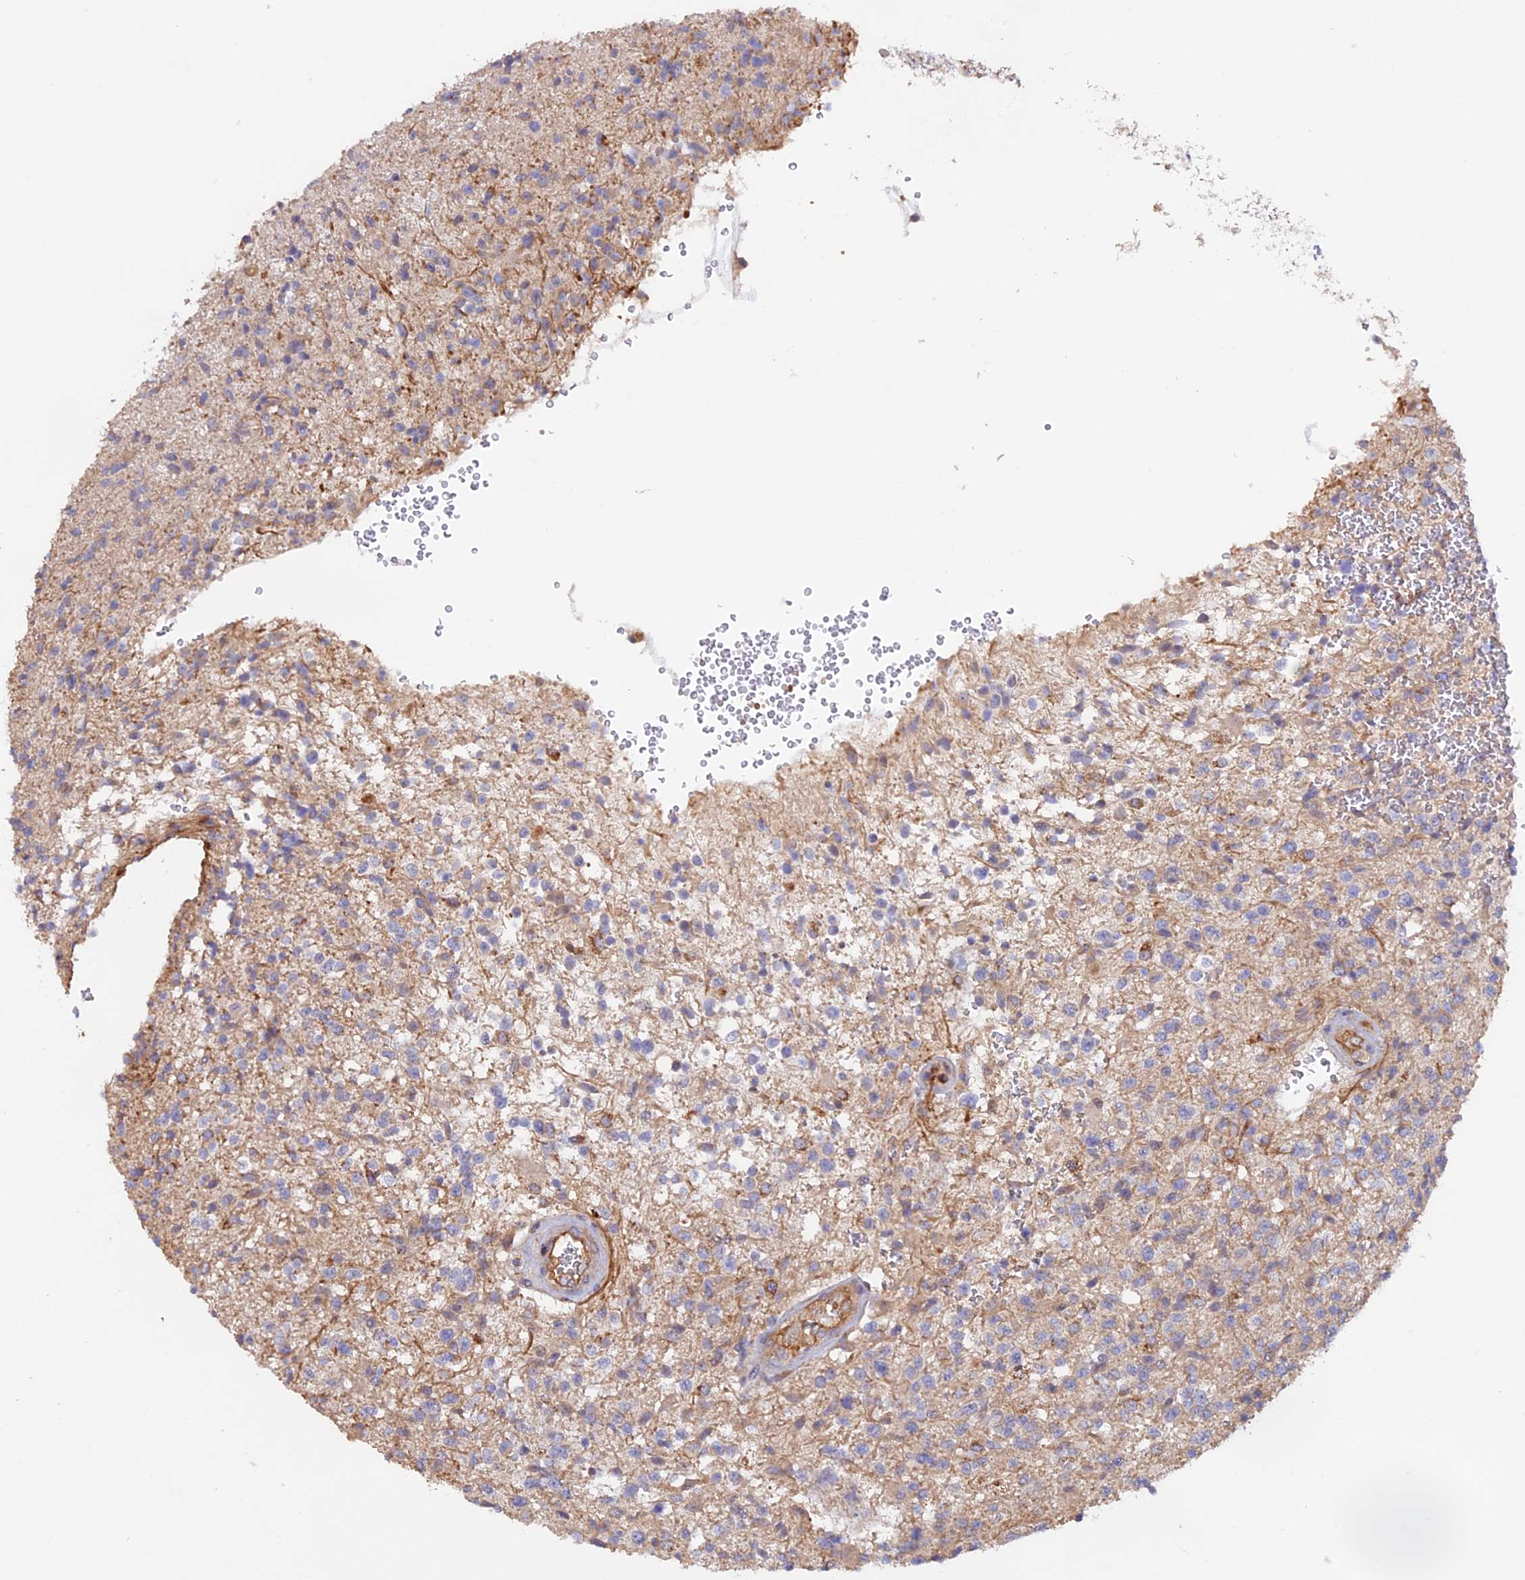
{"staining": {"intensity": "weak", "quantity": "<25%", "location": "cytoplasmic/membranous"}, "tissue": "glioma", "cell_type": "Tumor cells", "image_type": "cancer", "snomed": [{"axis": "morphology", "description": "Glioma, malignant, High grade"}, {"axis": "topography", "description": "Brain"}], "caption": "Immunohistochemistry image of glioma stained for a protein (brown), which exhibits no staining in tumor cells.", "gene": "DUS3L", "patient": {"sex": "male", "age": 56}}